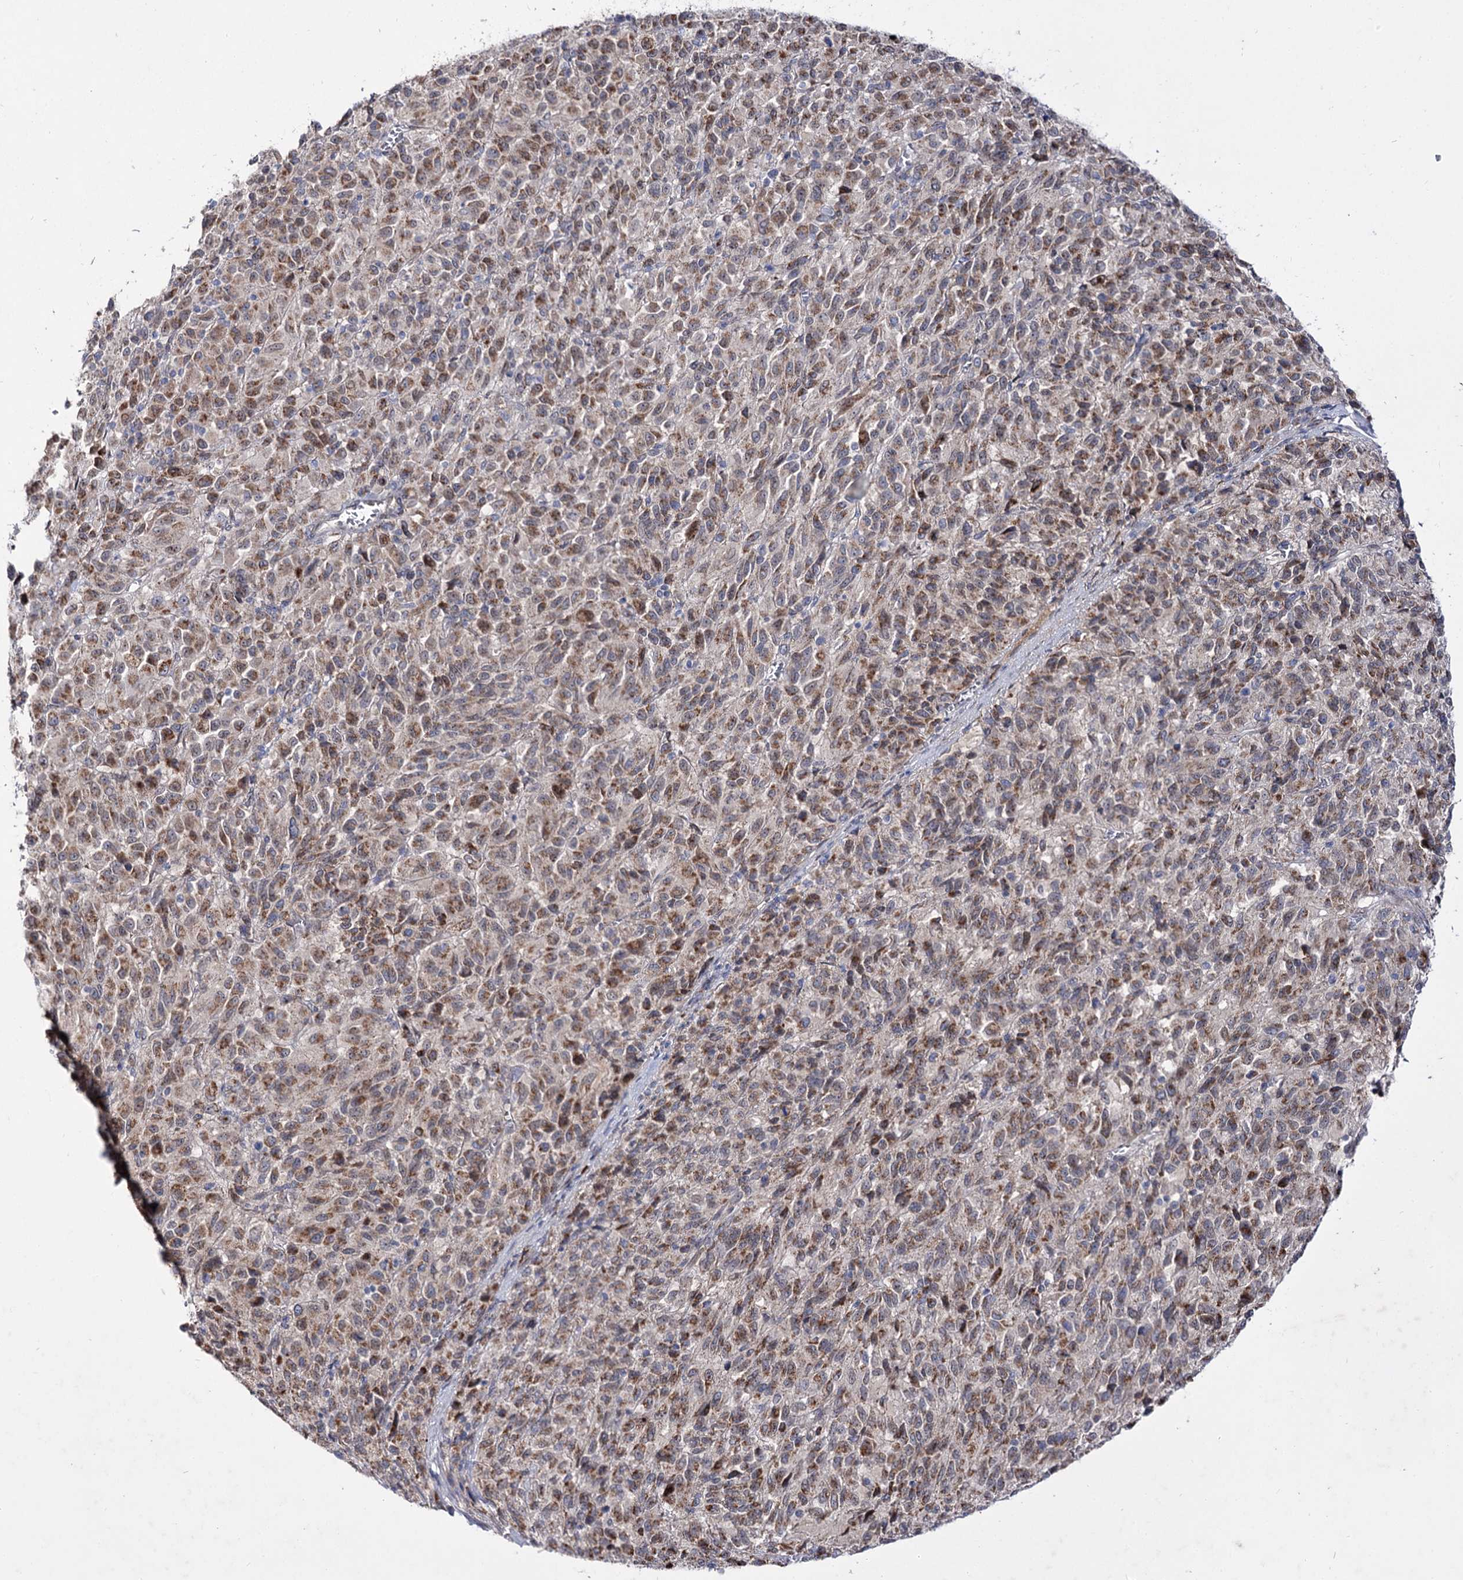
{"staining": {"intensity": "moderate", "quantity": ">75%", "location": "cytoplasmic/membranous"}, "tissue": "melanoma", "cell_type": "Tumor cells", "image_type": "cancer", "snomed": [{"axis": "morphology", "description": "Malignant melanoma, Metastatic site"}, {"axis": "topography", "description": "Lung"}], "caption": "Immunohistochemistry micrograph of neoplastic tissue: human malignant melanoma (metastatic site) stained using immunohistochemistry reveals medium levels of moderate protein expression localized specifically in the cytoplasmic/membranous of tumor cells, appearing as a cytoplasmic/membranous brown color.", "gene": "C11orf80", "patient": {"sex": "male", "age": 64}}